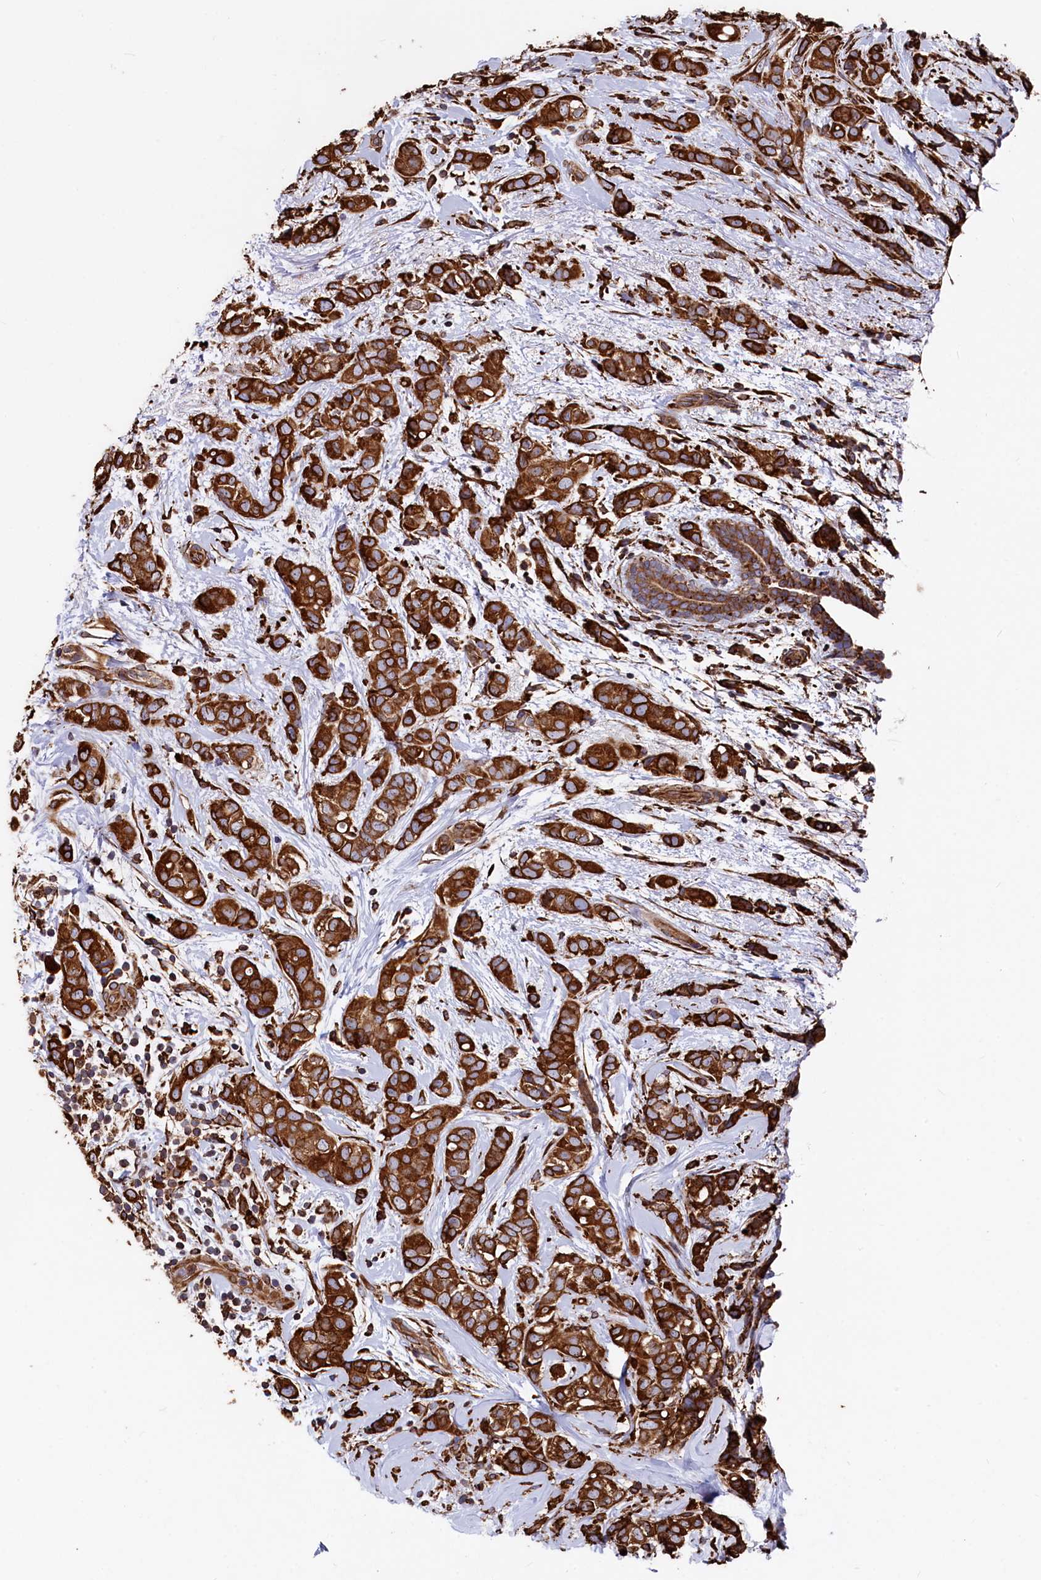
{"staining": {"intensity": "strong", "quantity": ">75%", "location": "cytoplasmic/membranous"}, "tissue": "breast cancer", "cell_type": "Tumor cells", "image_type": "cancer", "snomed": [{"axis": "morphology", "description": "Lobular carcinoma"}, {"axis": "topography", "description": "Breast"}], "caption": "Protein analysis of lobular carcinoma (breast) tissue shows strong cytoplasmic/membranous positivity in approximately >75% of tumor cells. The staining was performed using DAB to visualize the protein expression in brown, while the nuclei were stained in blue with hematoxylin (Magnification: 20x).", "gene": "NEURL1B", "patient": {"sex": "female", "age": 51}}